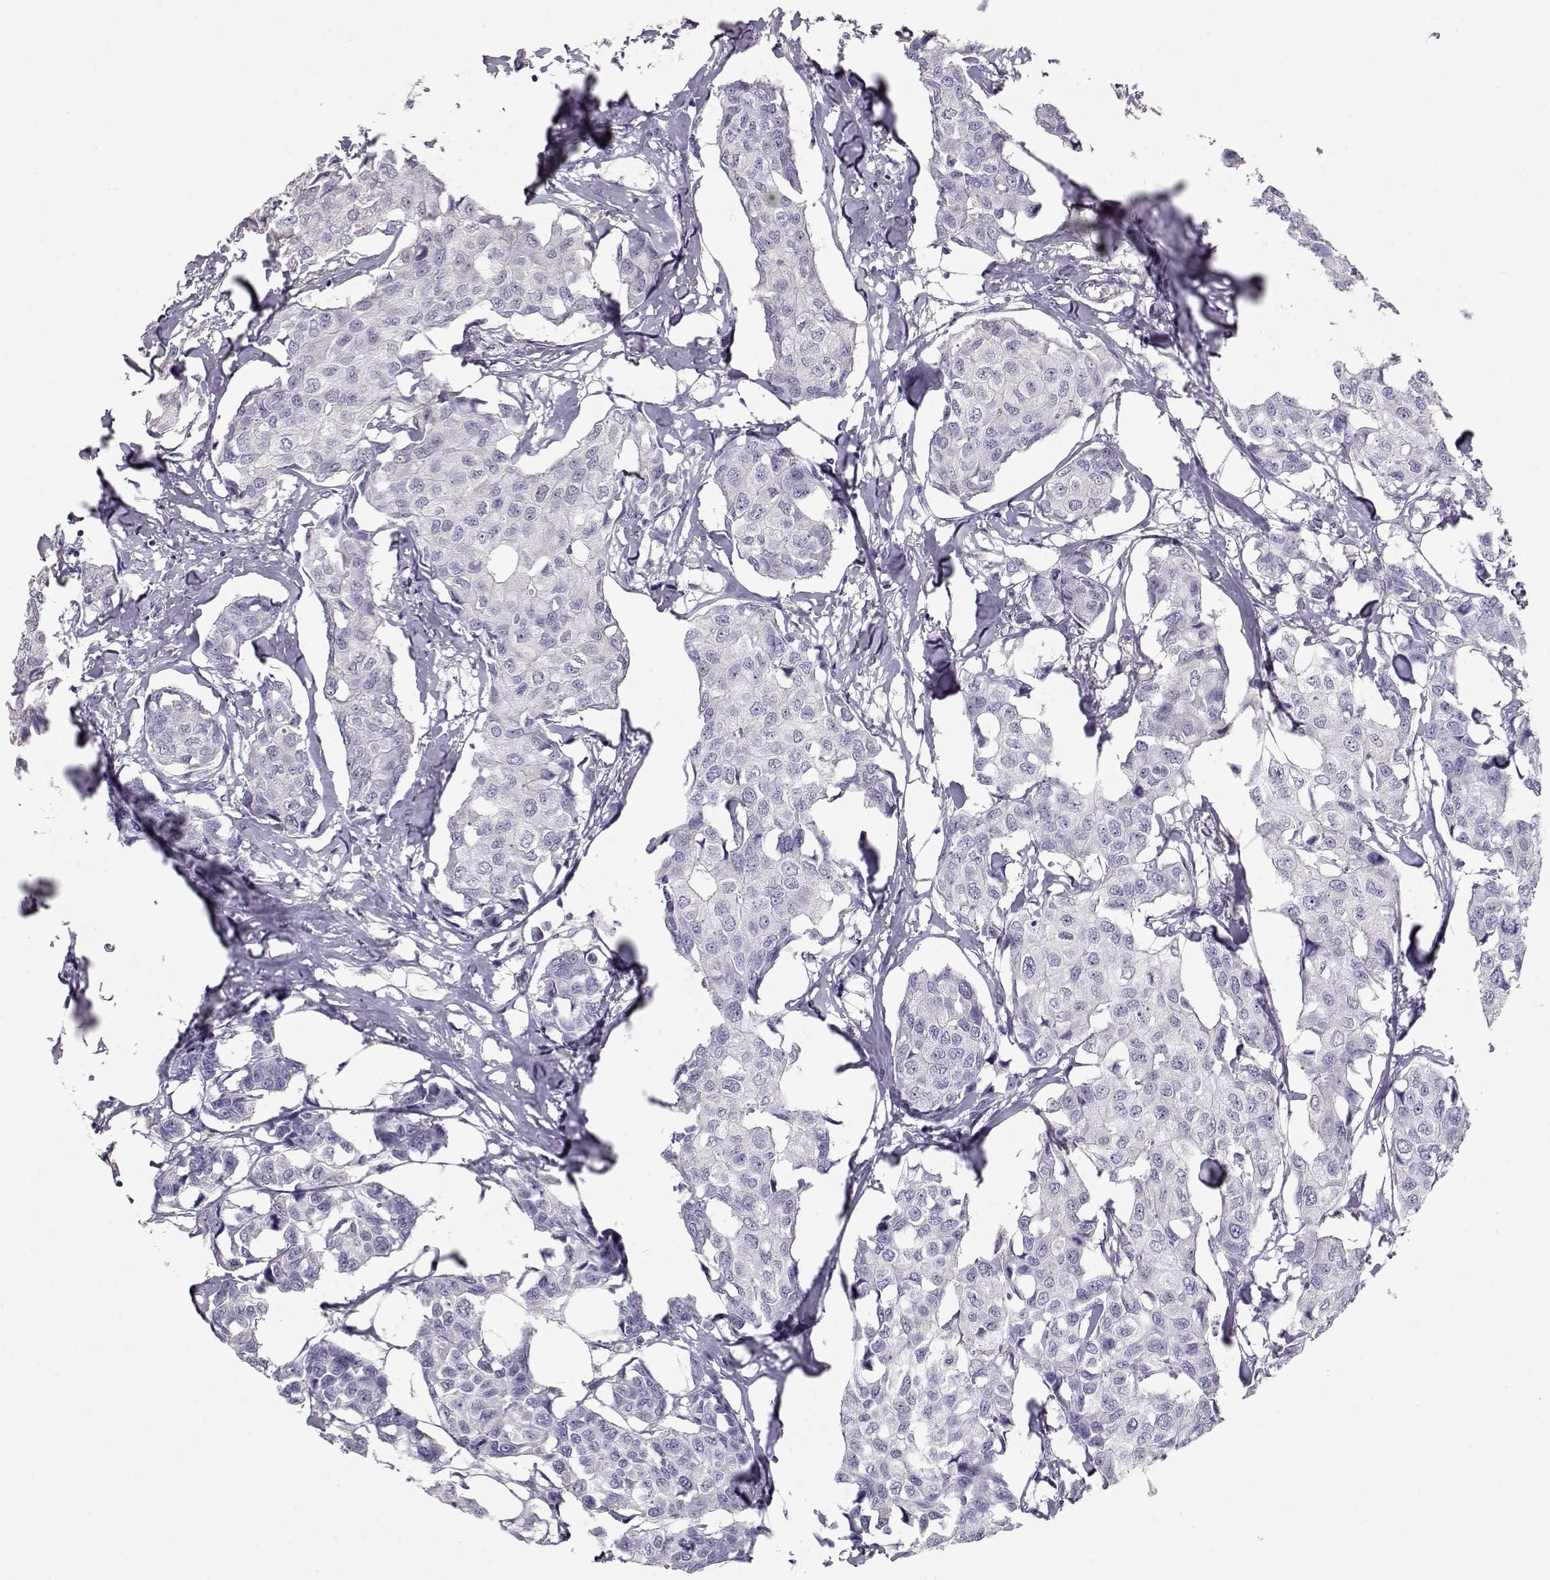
{"staining": {"intensity": "negative", "quantity": "none", "location": "none"}, "tissue": "breast cancer", "cell_type": "Tumor cells", "image_type": "cancer", "snomed": [{"axis": "morphology", "description": "Duct carcinoma"}, {"axis": "topography", "description": "Breast"}], "caption": "The image reveals no staining of tumor cells in breast cancer (invasive ductal carcinoma).", "gene": "SLC18A1", "patient": {"sex": "female", "age": 80}}